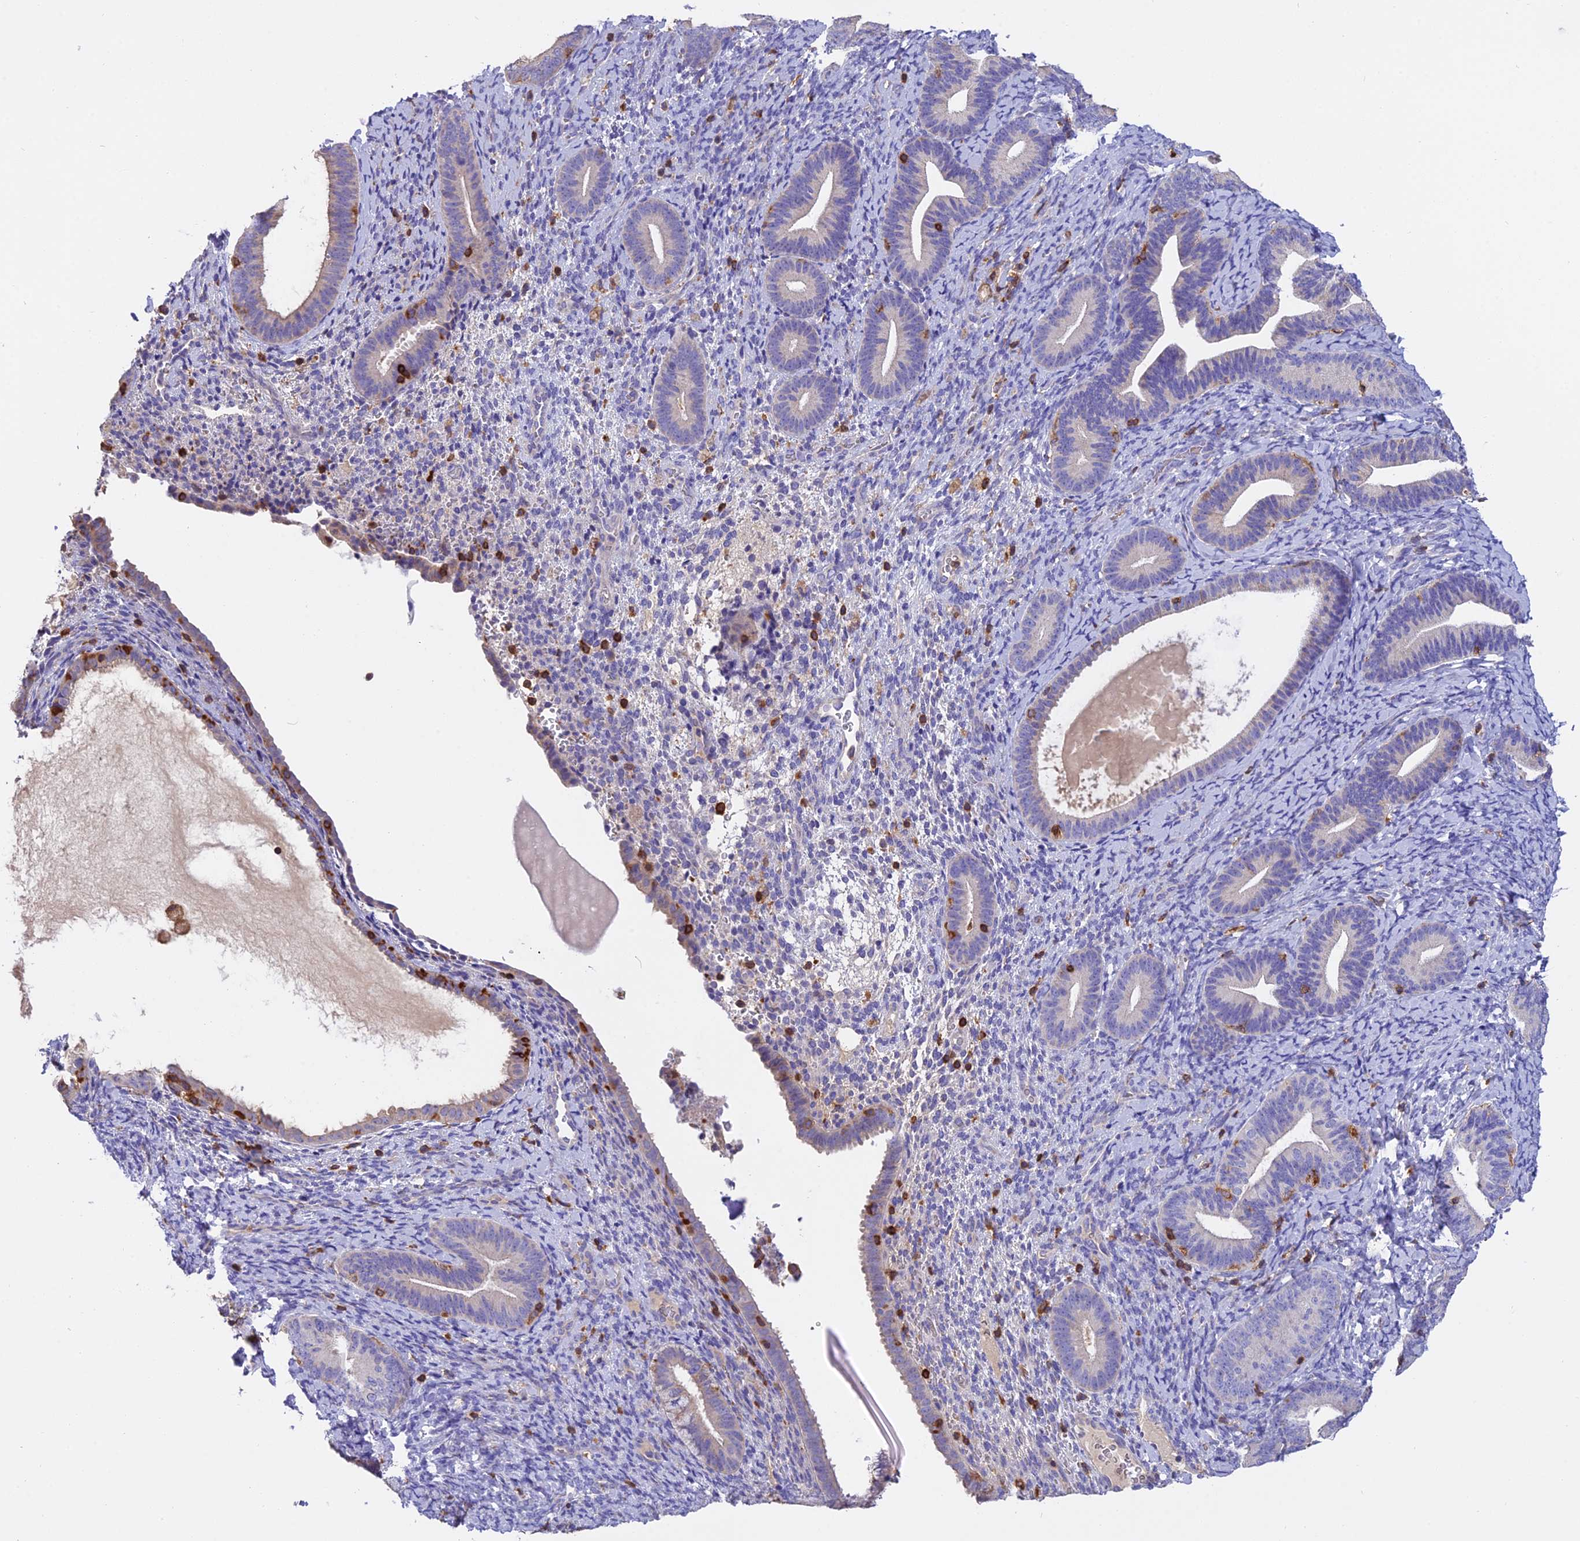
{"staining": {"intensity": "negative", "quantity": "none", "location": "none"}, "tissue": "endometrium", "cell_type": "Cells in endometrial stroma", "image_type": "normal", "snomed": [{"axis": "morphology", "description": "Normal tissue, NOS"}, {"axis": "topography", "description": "Endometrium"}], "caption": "Protein analysis of unremarkable endometrium demonstrates no significant staining in cells in endometrial stroma.", "gene": "LPXN", "patient": {"sex": "female", "age": 65}}